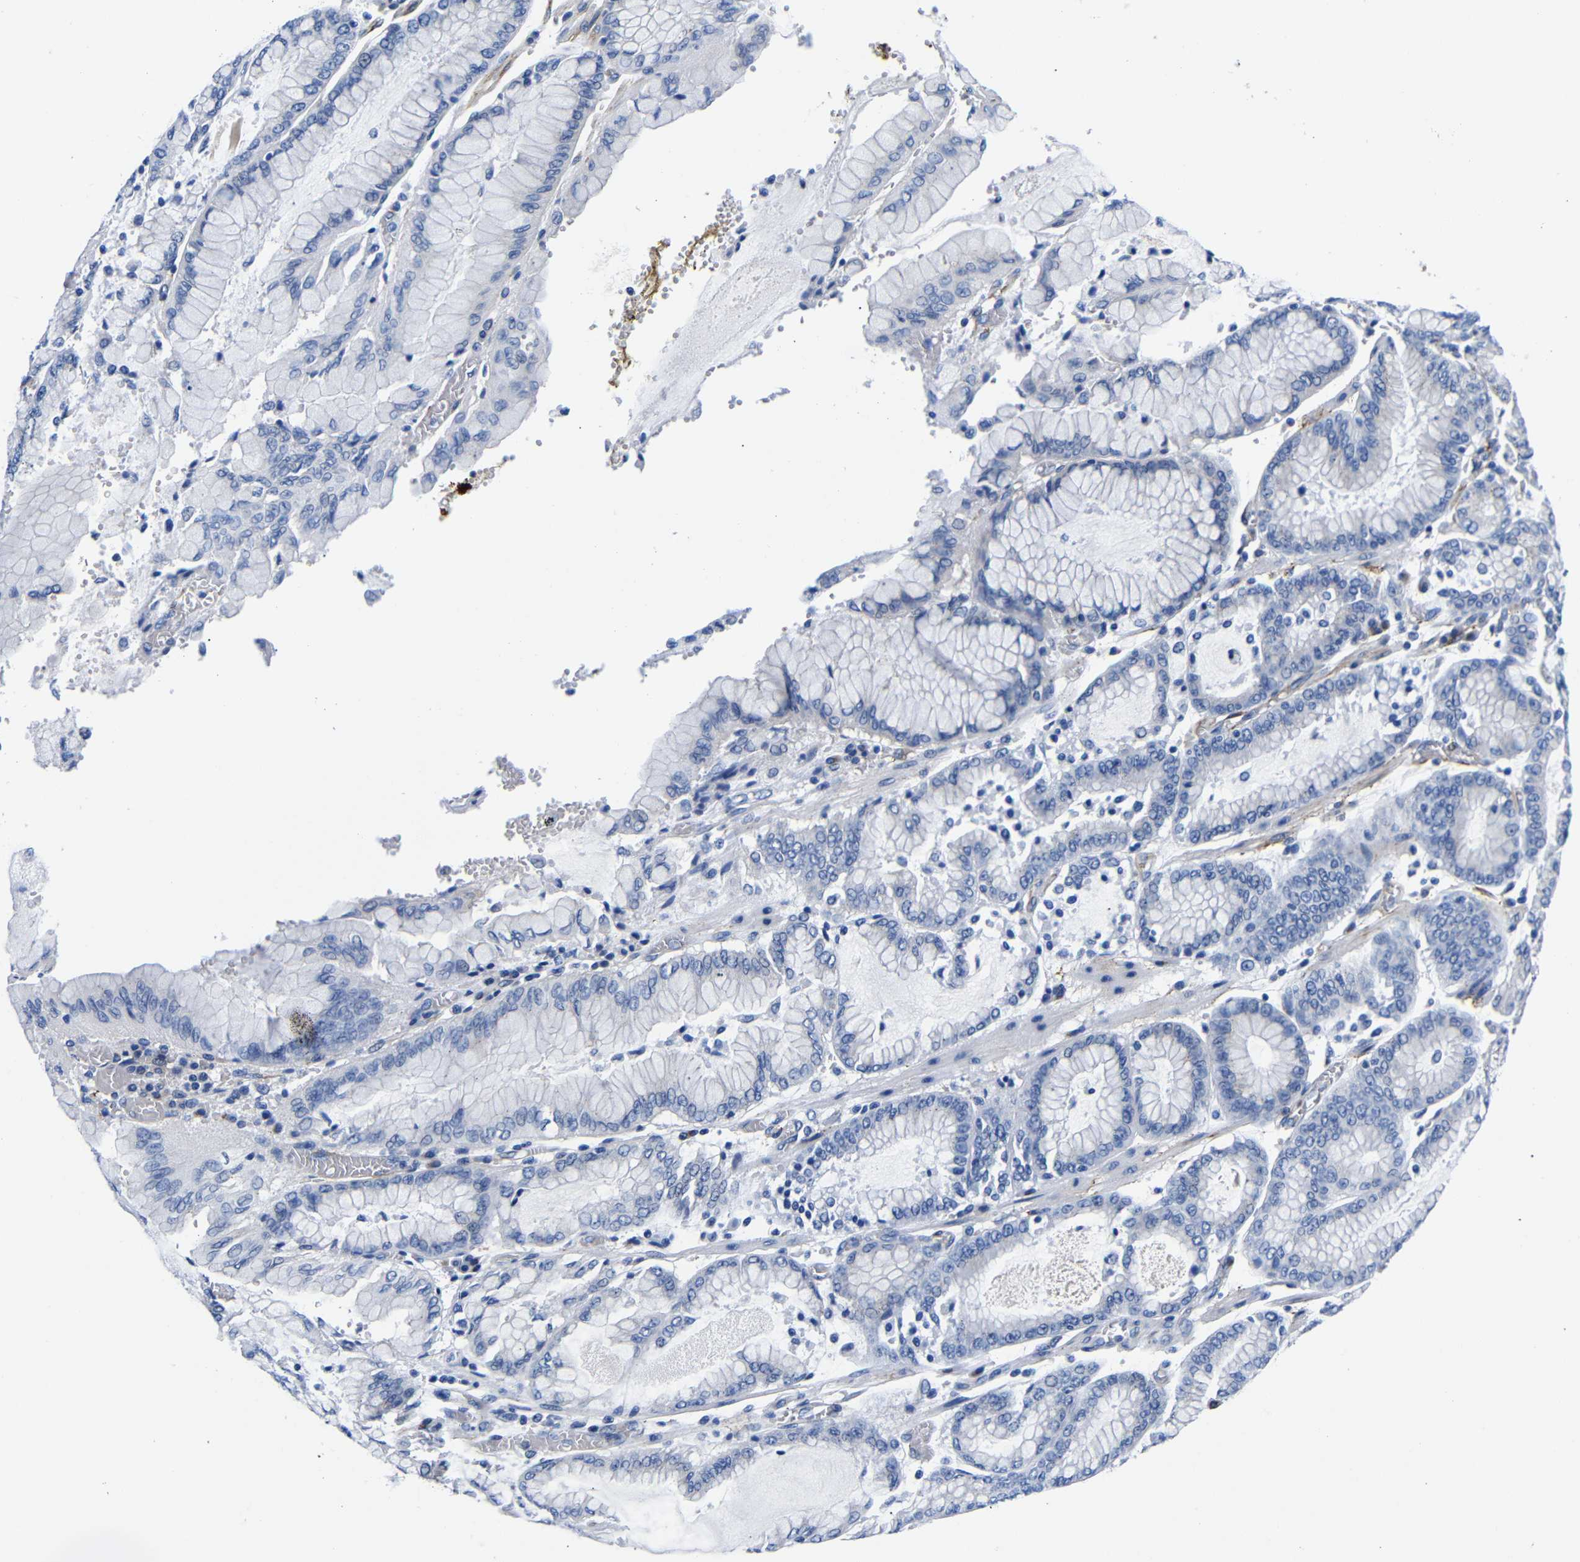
{"staining": {"intensity": "weak", "quantity": "<25%", "location": "cytoplasmic/membranous"}, "tissue": "stomach cancer", "cell_type": "Tumor cells", "image_type": "cancer", "snomed": [{"axis": "morphology", "description": "Normal tissue, NOS"}, {"axis": "morphology", "description": "Adenocarcinoma, NOS"}, {"axis": "topography", "description": "Stomach, upper"}, {"axis": "topography", "description": "Stomach"}], "caption": "Tumor cells show no significant protein staining in adenocarcinoma (stomach).", "gene": "LRIG1", "patient": {"sex": "male", "age": 76}}